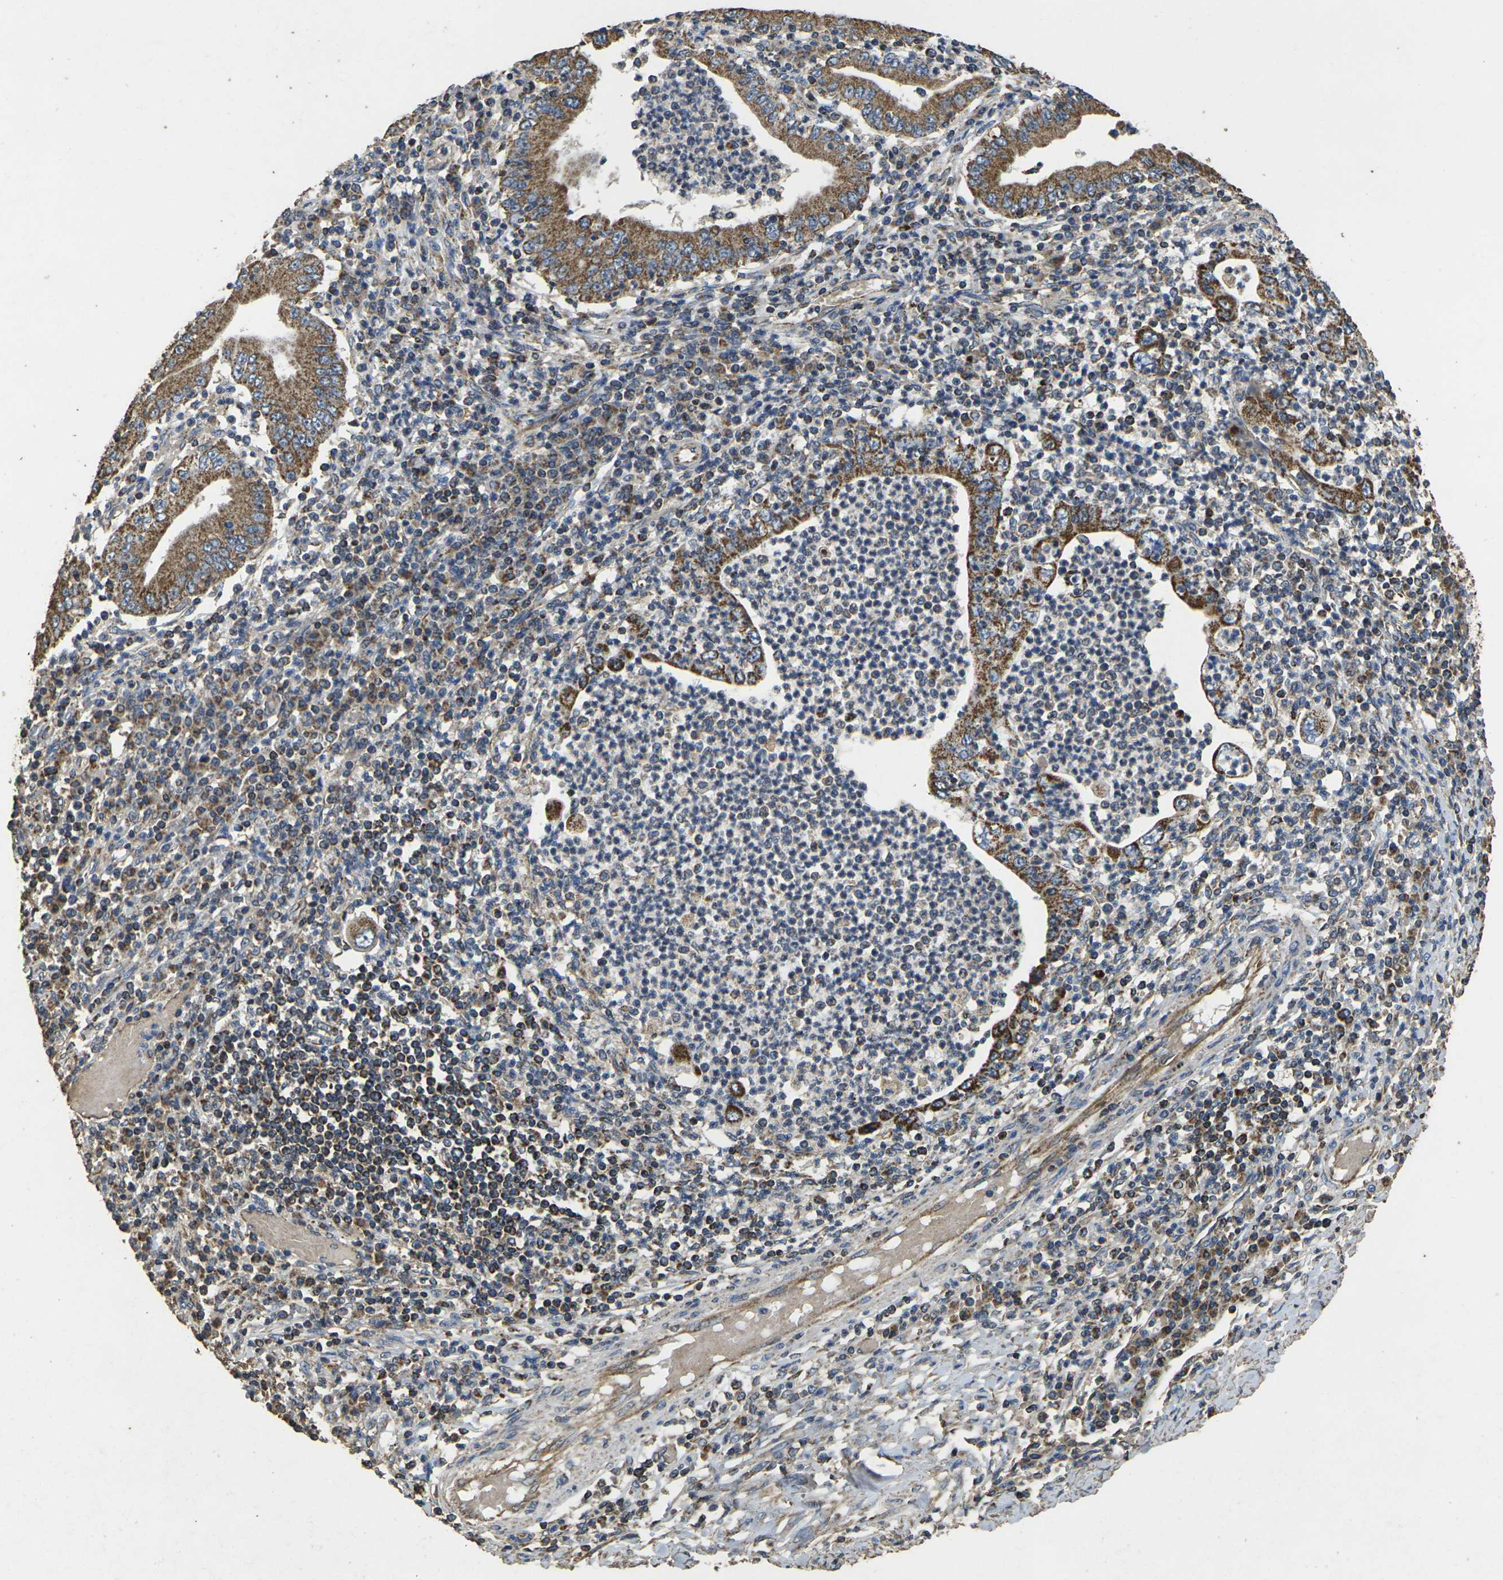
{"staining": {"intensity": "moderate", "quantity": ">75%", "location": "cytoplasmic/membranous"}, "tissue": "stomach cancer", "cell_type": "Tumor cells", "image_type": "cancer", "snomed": [{"axis": "morphology", "description": "Normal tissue, NOS"}, {"axis": "morphology", "description": "Adenocarcinoma, NOS"}, {"axis": "topography", "description": "Esophagus"}, {"axis": "topography", "description": "Stomach, upper"}, {"axis": "topography", "description": "Peripheral nerve tissue"}], "caption": "Protein staining shows moderate cytoplasmic/membranous positivity in about >75% of tumor cells in stomach cancer (adenocarcinoma). The protein is shown in brown color, while the nuclei are stained blue.", "gene": "MAPK11", "patient": {"sex": "male", "age": 62}}